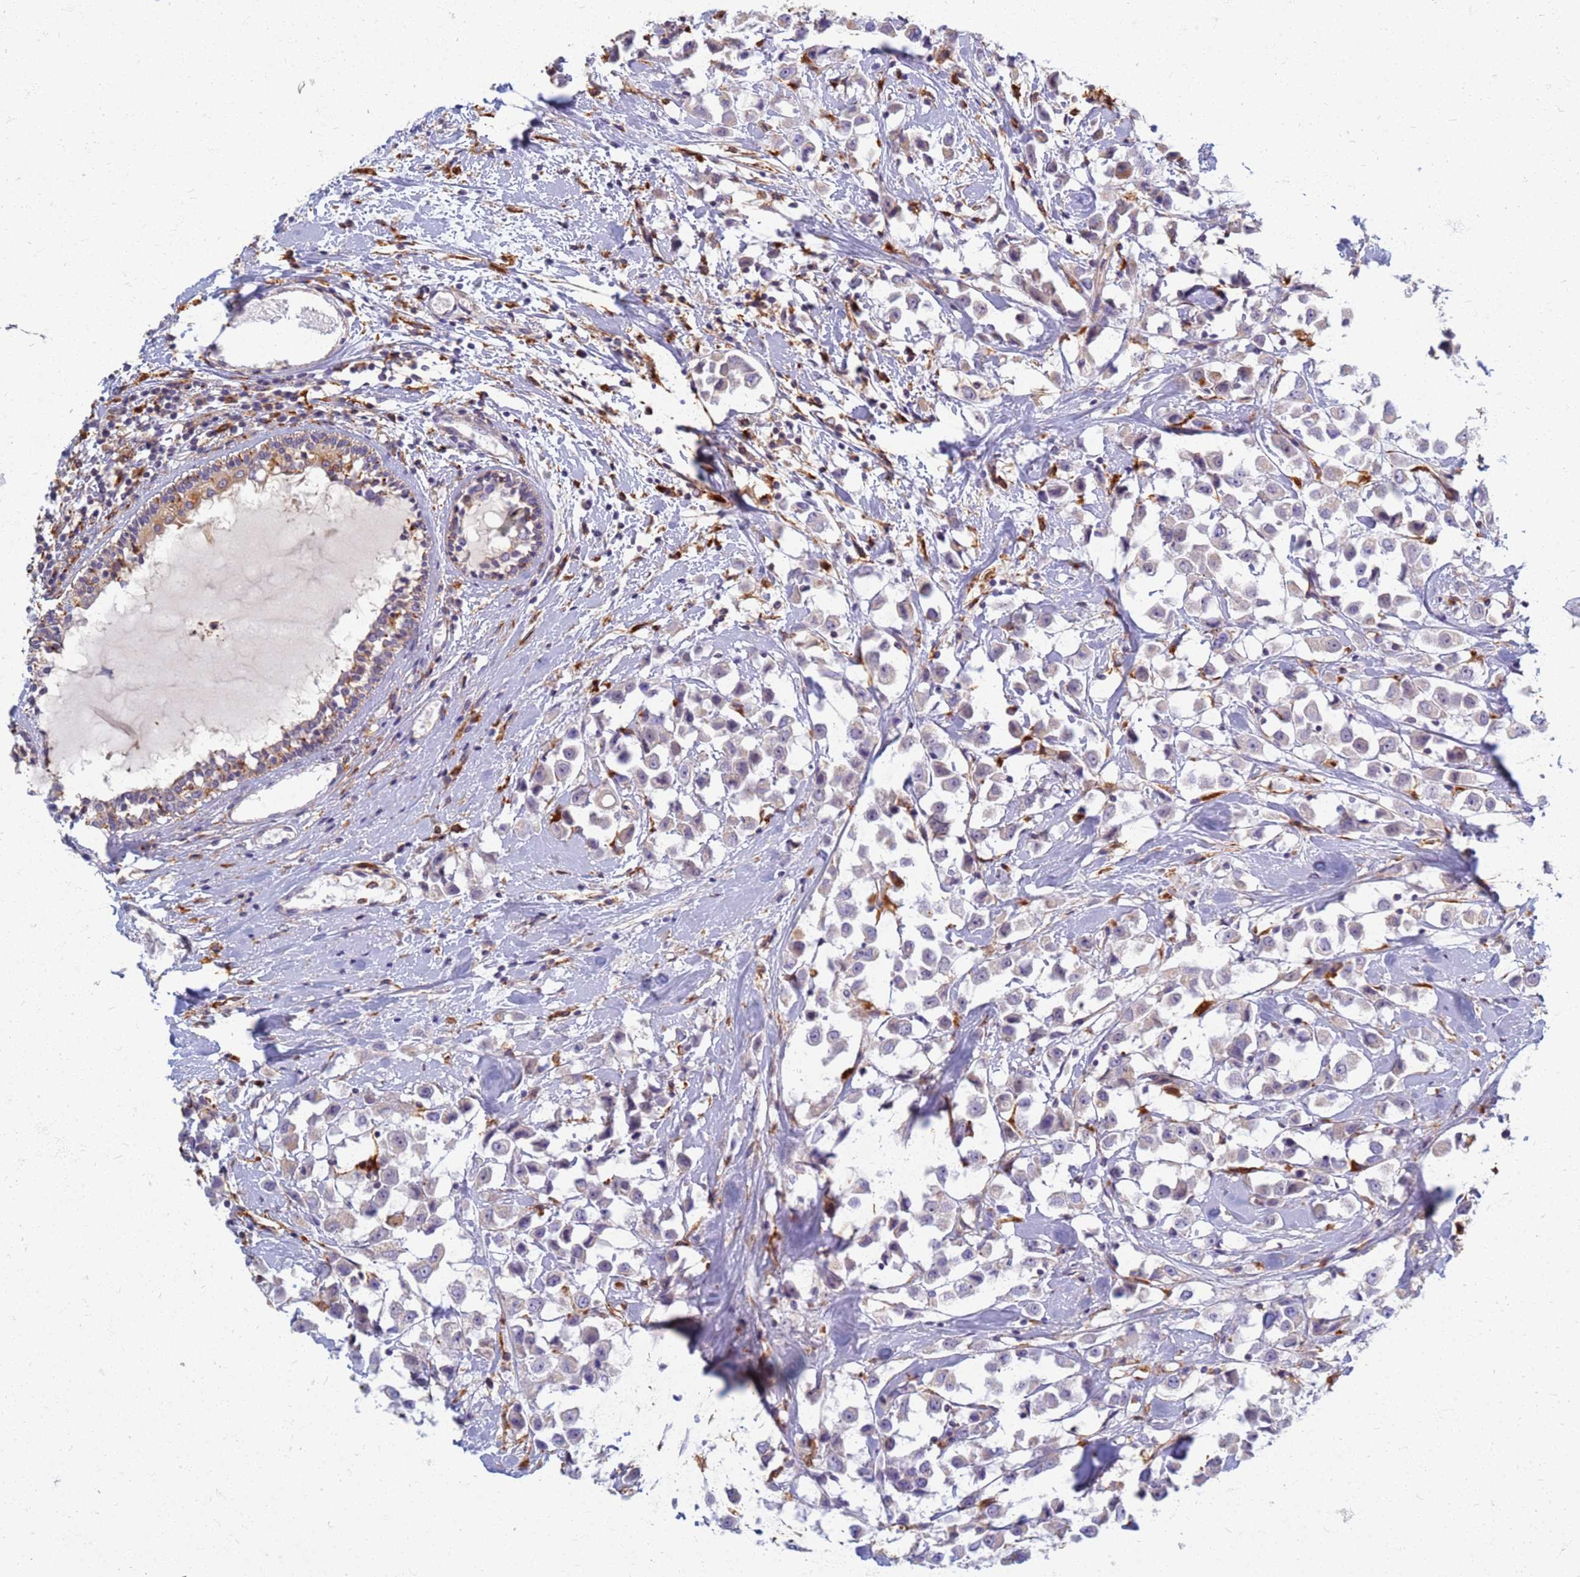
{"staining": {"intensity": "weak", "quantity": "<25%", "location": "cytoplasmic/membranous"}, "tissue": "breast cancer", "cell_type": "Tumor cells", "image_type": "cancer", "snomed": [{"axis": "morphology", "description": "Duct carcinoma"}, {"axis": "topography", "description": "Breast"}], "caption": "Breast cancer was stained to show a protein in brown. There is no significant expression in tumor cells. (Stains: DAB IHC with hematoxylin counter stain, Microscopy: brightfield microscopy at high magnification).", "gene": "ATP6V1E1", "patient": {"sex": "female", "age": 61}}